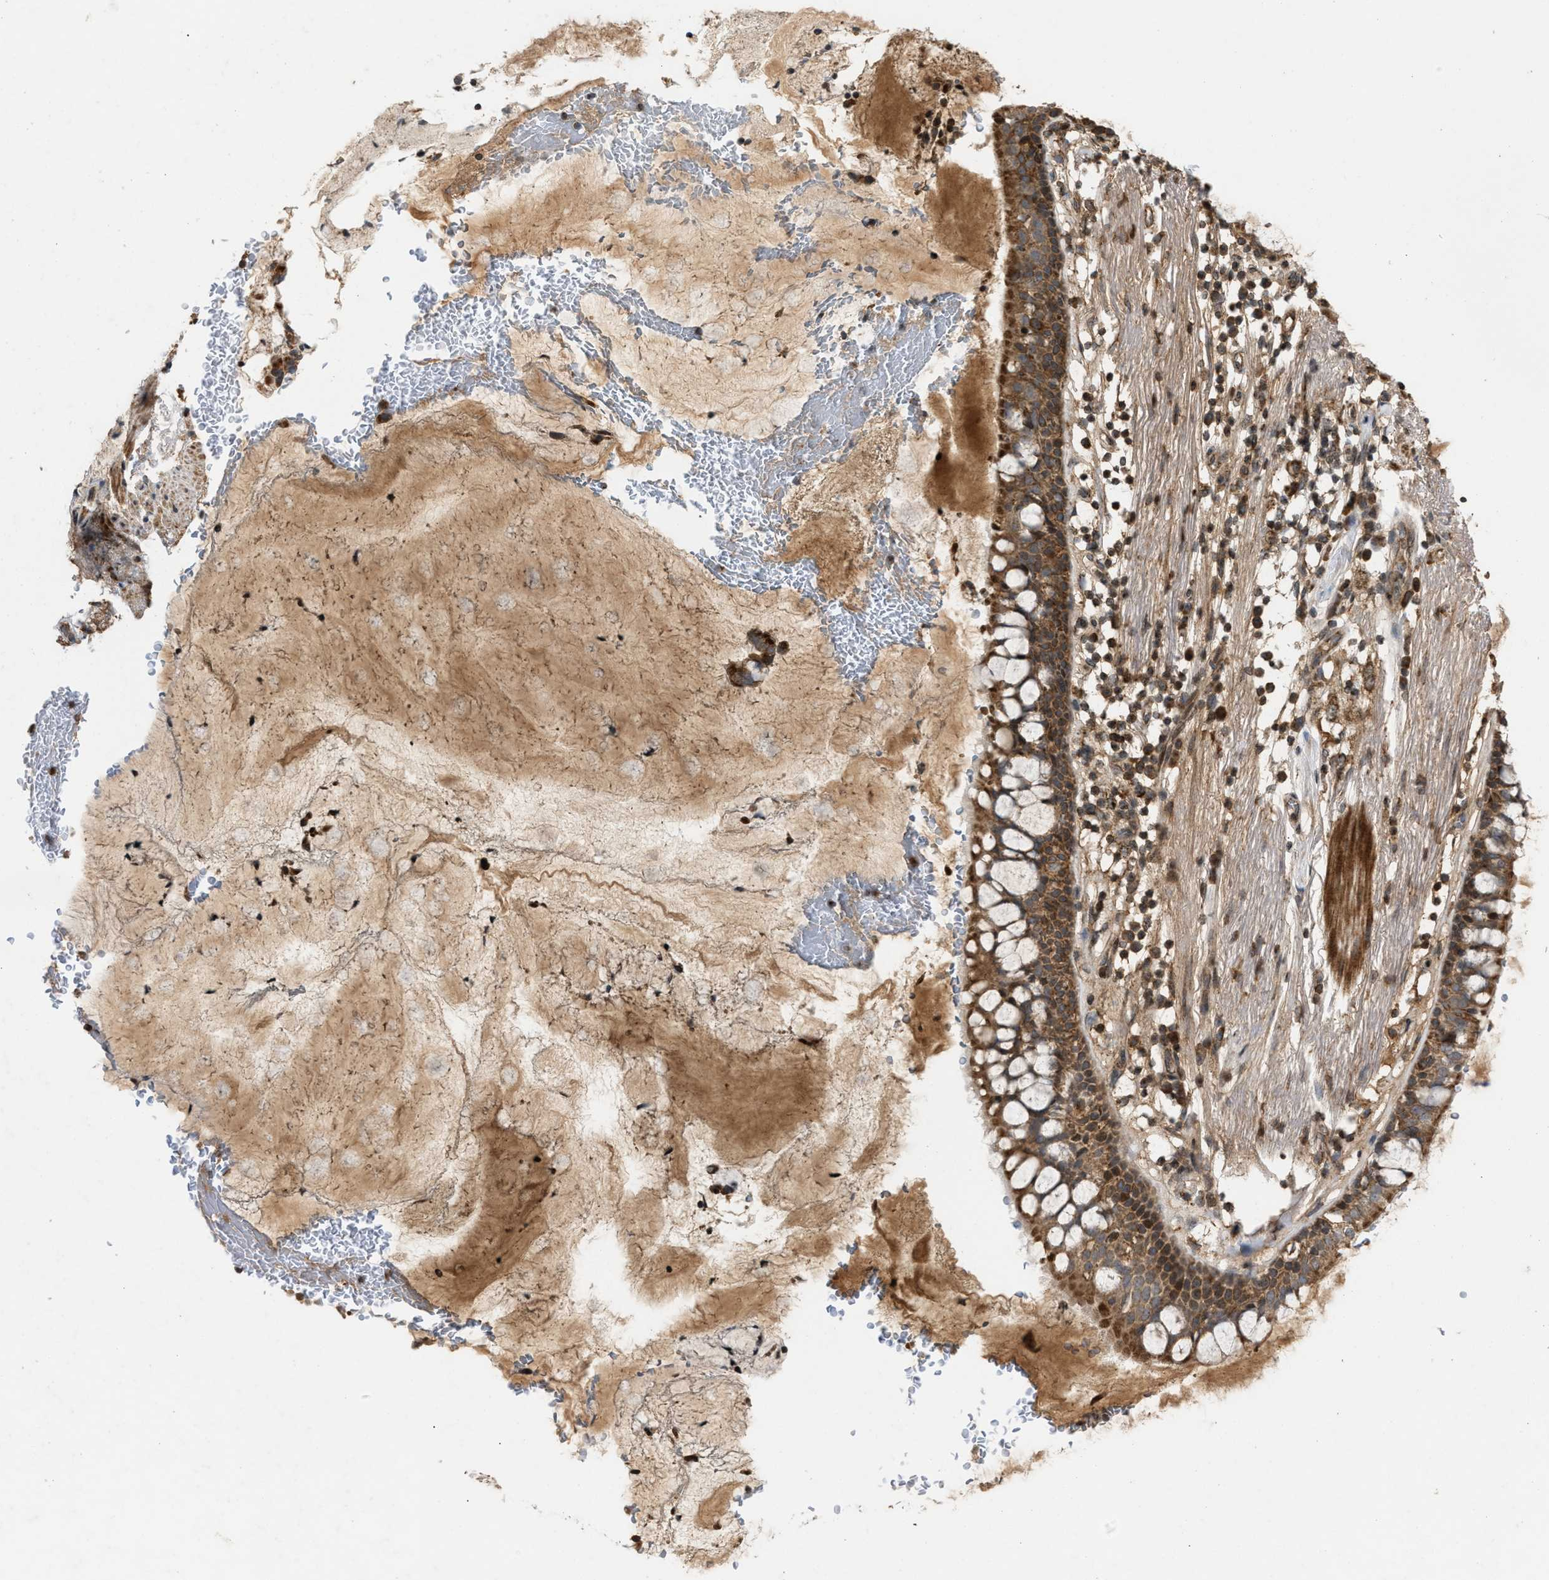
{"staining": {"intensity": "moderate", "quantity": ">75%", "location": "cytoplasmic/membranous"}, "tissue": "bronchus", "cell_type": "Respiratory epithelial cells", "image_type": "normal", "snomed": [{"axis": "morphology", "description": "Normal tissue, NOS"}, {"axis": "morphology", "description": "Inflammation, NOS"}, {"axis": "topography", "description": "Cartilage tissue"}, {"axis": "topography", "description": "Bronchus"}], "caption": "Brown immunohistochemical staining in benign bronchus shows moderate cytoplasmic/membranous expression in about >75% of respiratory epithelial cells. (DAB IHC with brightfield microscopy, high magnification).", "gene": "TACO1", "patient": {"sex": "male", "age": 77}}